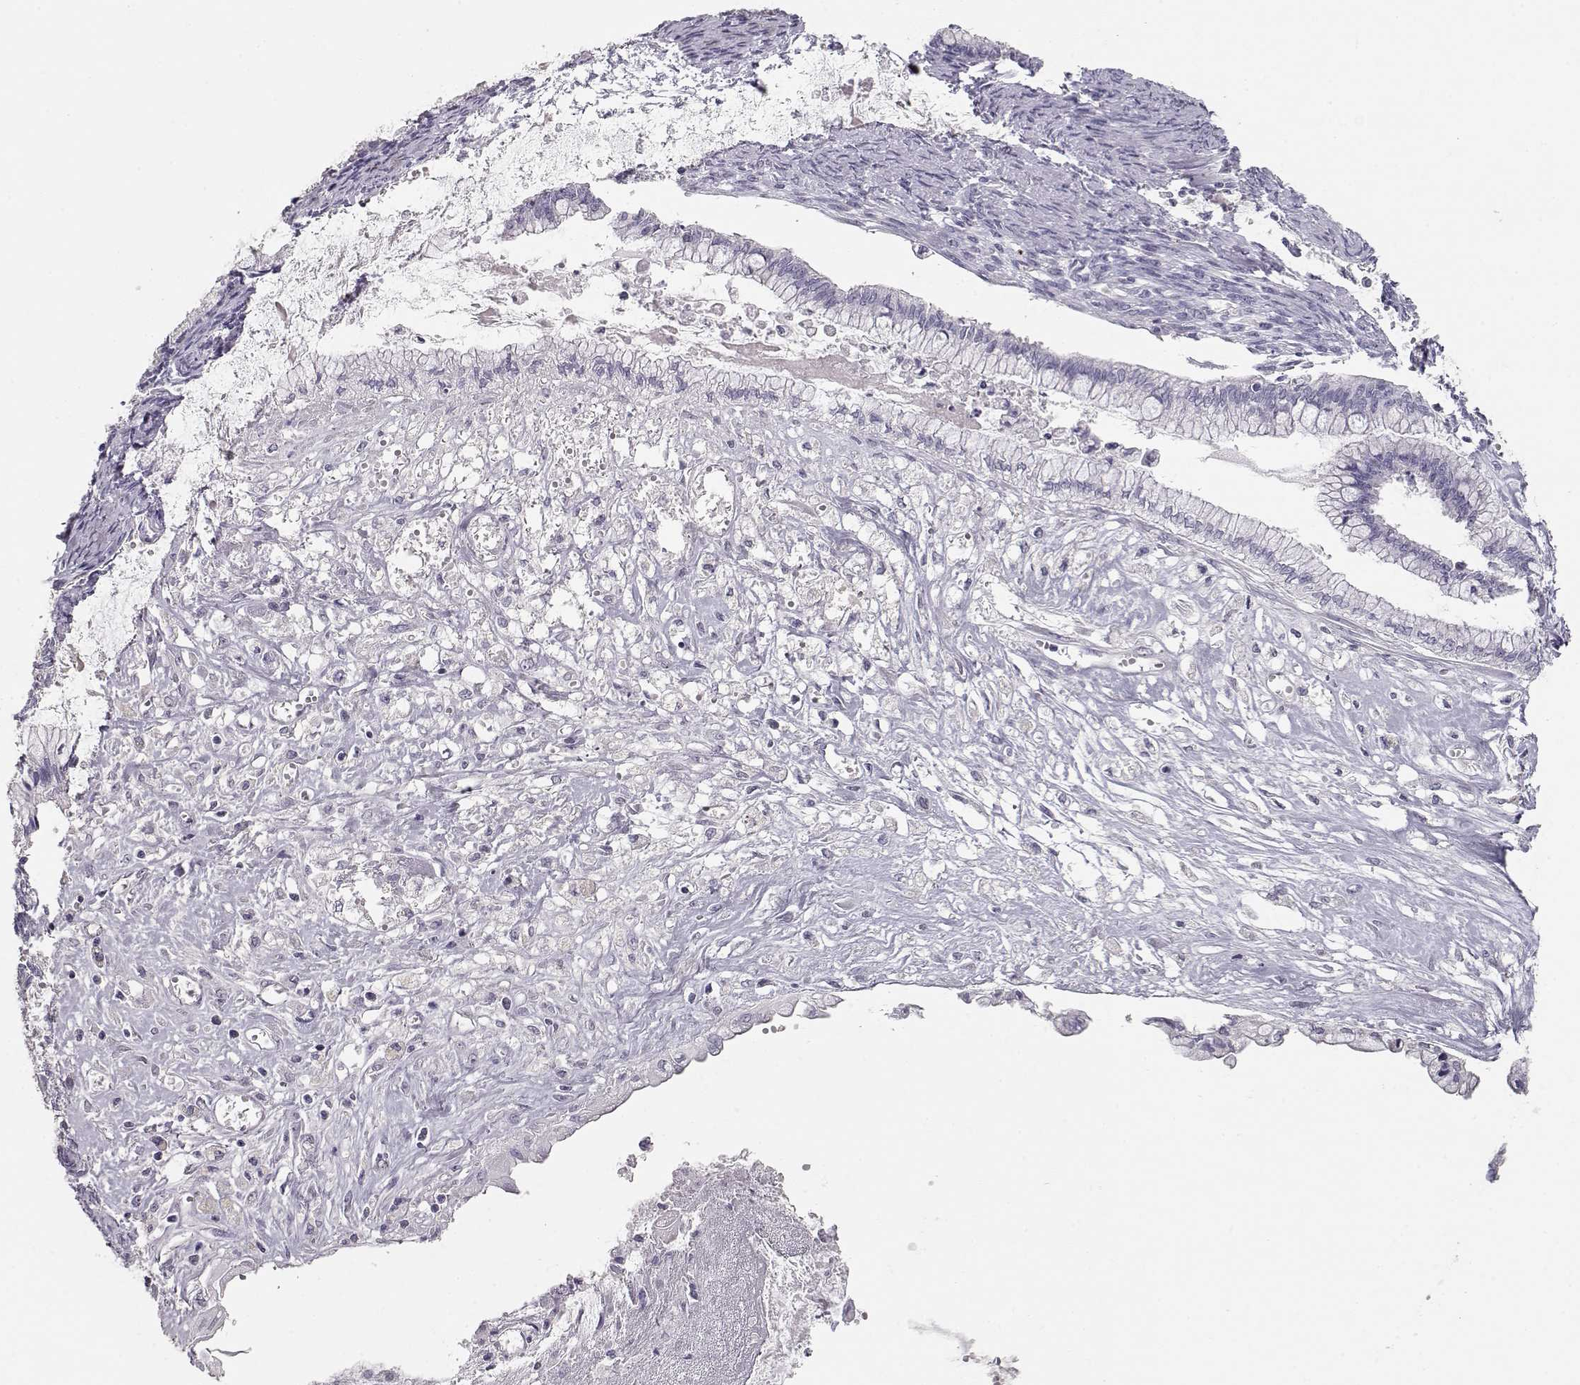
{"staining": {"intensity": "negative", "quantity": "none", "location": "none"}, "tissue": "ovarian cancer", "cell_type": "Tumor cells", "image_type": "cancer", "snomed": [{"axis": "morphology", "description": "Cystadenocarcinoma, mucinous, NOS"}, {"axis": "topography", "description": "Ovary"}], "caption": "High power microscopy micrograph of an immunohistochemistry (IHC) image of ovarian cancer, revealing no significant staining in tumor cells.", "gene": "MAGEC1", "patient": {"sex": "female", "age": 67}}